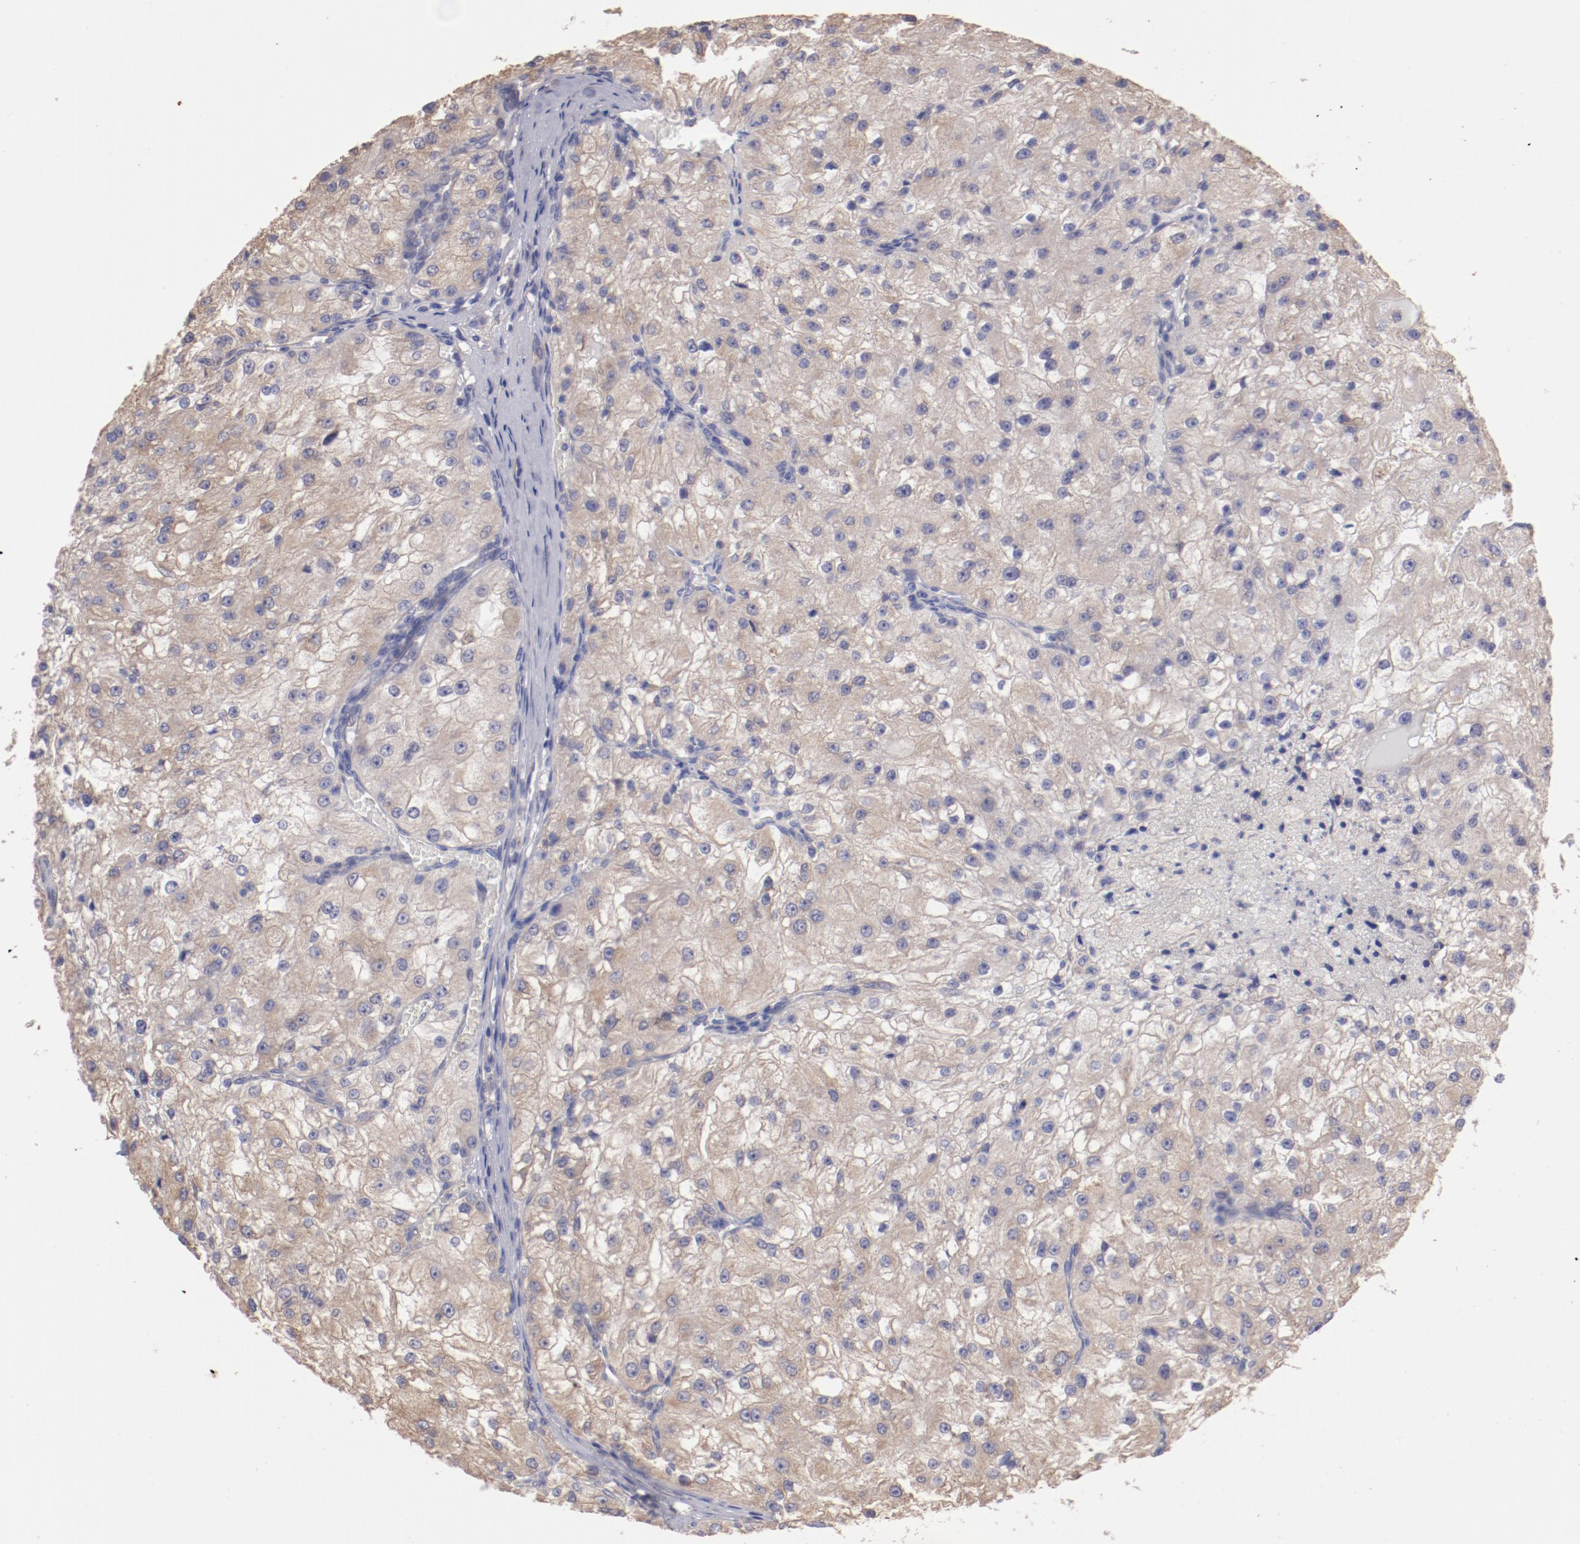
{"staining": {"intensity": "weak", "quantity": ">75%", "location": "cytoplasmic/membranous"}, "tissue": "renal cancer", "cell_type": "Tumor cells", "image_type": "cancer", "snomed": [{"axis": "morphology", "description": "Adenocarcinoma, NOS"}, {"axis": "topography", "description": "Kidney"}], "caption": "Immunohistochemistry photomicrograph of neoplastic tissue: renal cancer (adenocarcinoma) stained using immunohistochemistry (IHC) reveals low levels of weak protein expression localized specifically in the cytoplasmic/membranous of tumor cells, appearing as a cytoplasmic/membranous brown color.", "gene": "NFKBIE", "patient": {"sex": "female", "age": 74}}